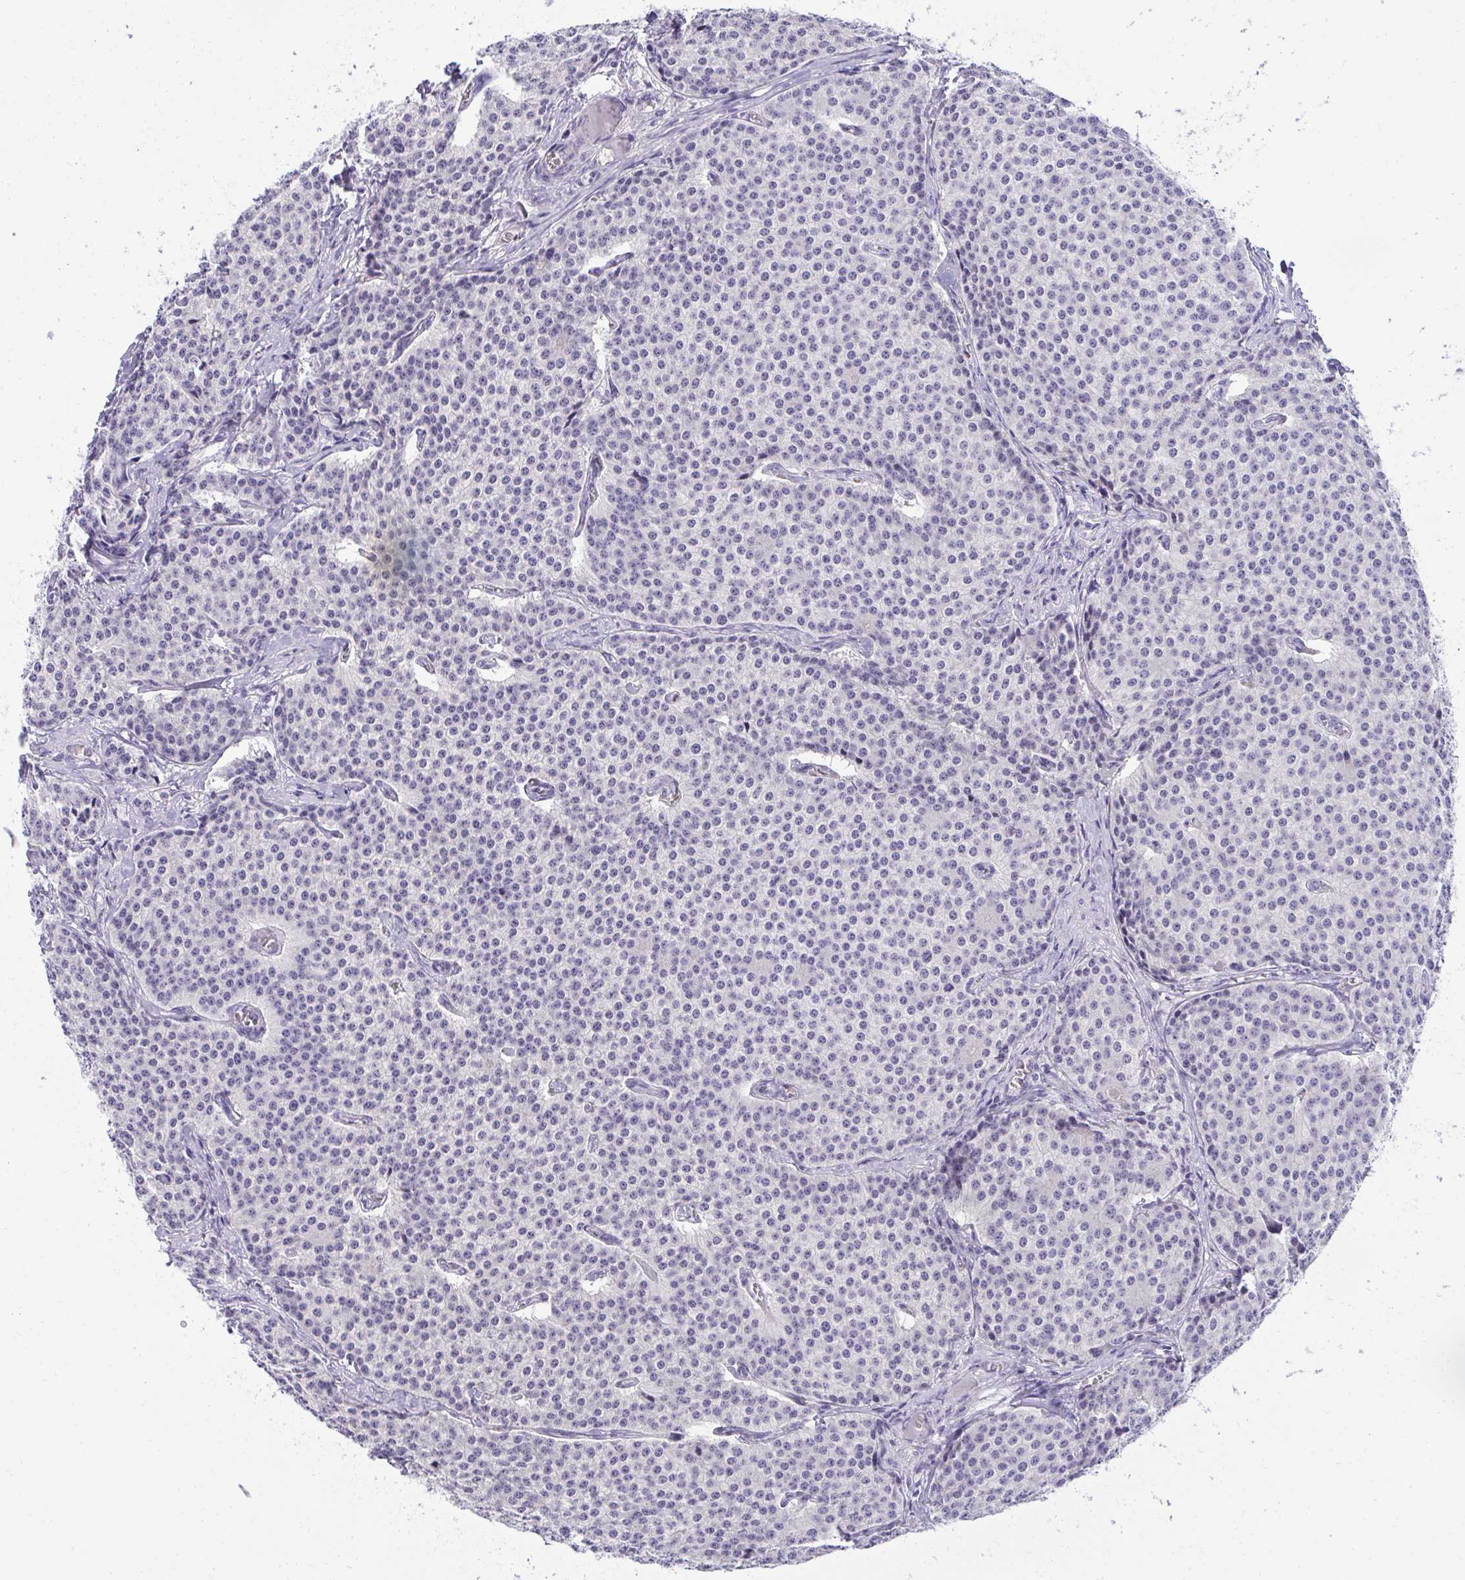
{"staining": {"intensity": "negative", "quantity": "none", "location": "none"}, "tissue": "carcinoid", "cell_type": "Tumor cells", "image_type": "cancer", "snomed": [{"axis": "morphology", "description": "Carcinoid, malignant, NOS"}, {"axis": "topography", "description": "Small intestine"}], "caption": "Immunohistochemistry image of human carcinoid (malignant) stained for a protein (brown), which displays no expression in tumor cells.", "gene": "TMCO5A", "patient": {"sex": "female", "age": 64}}